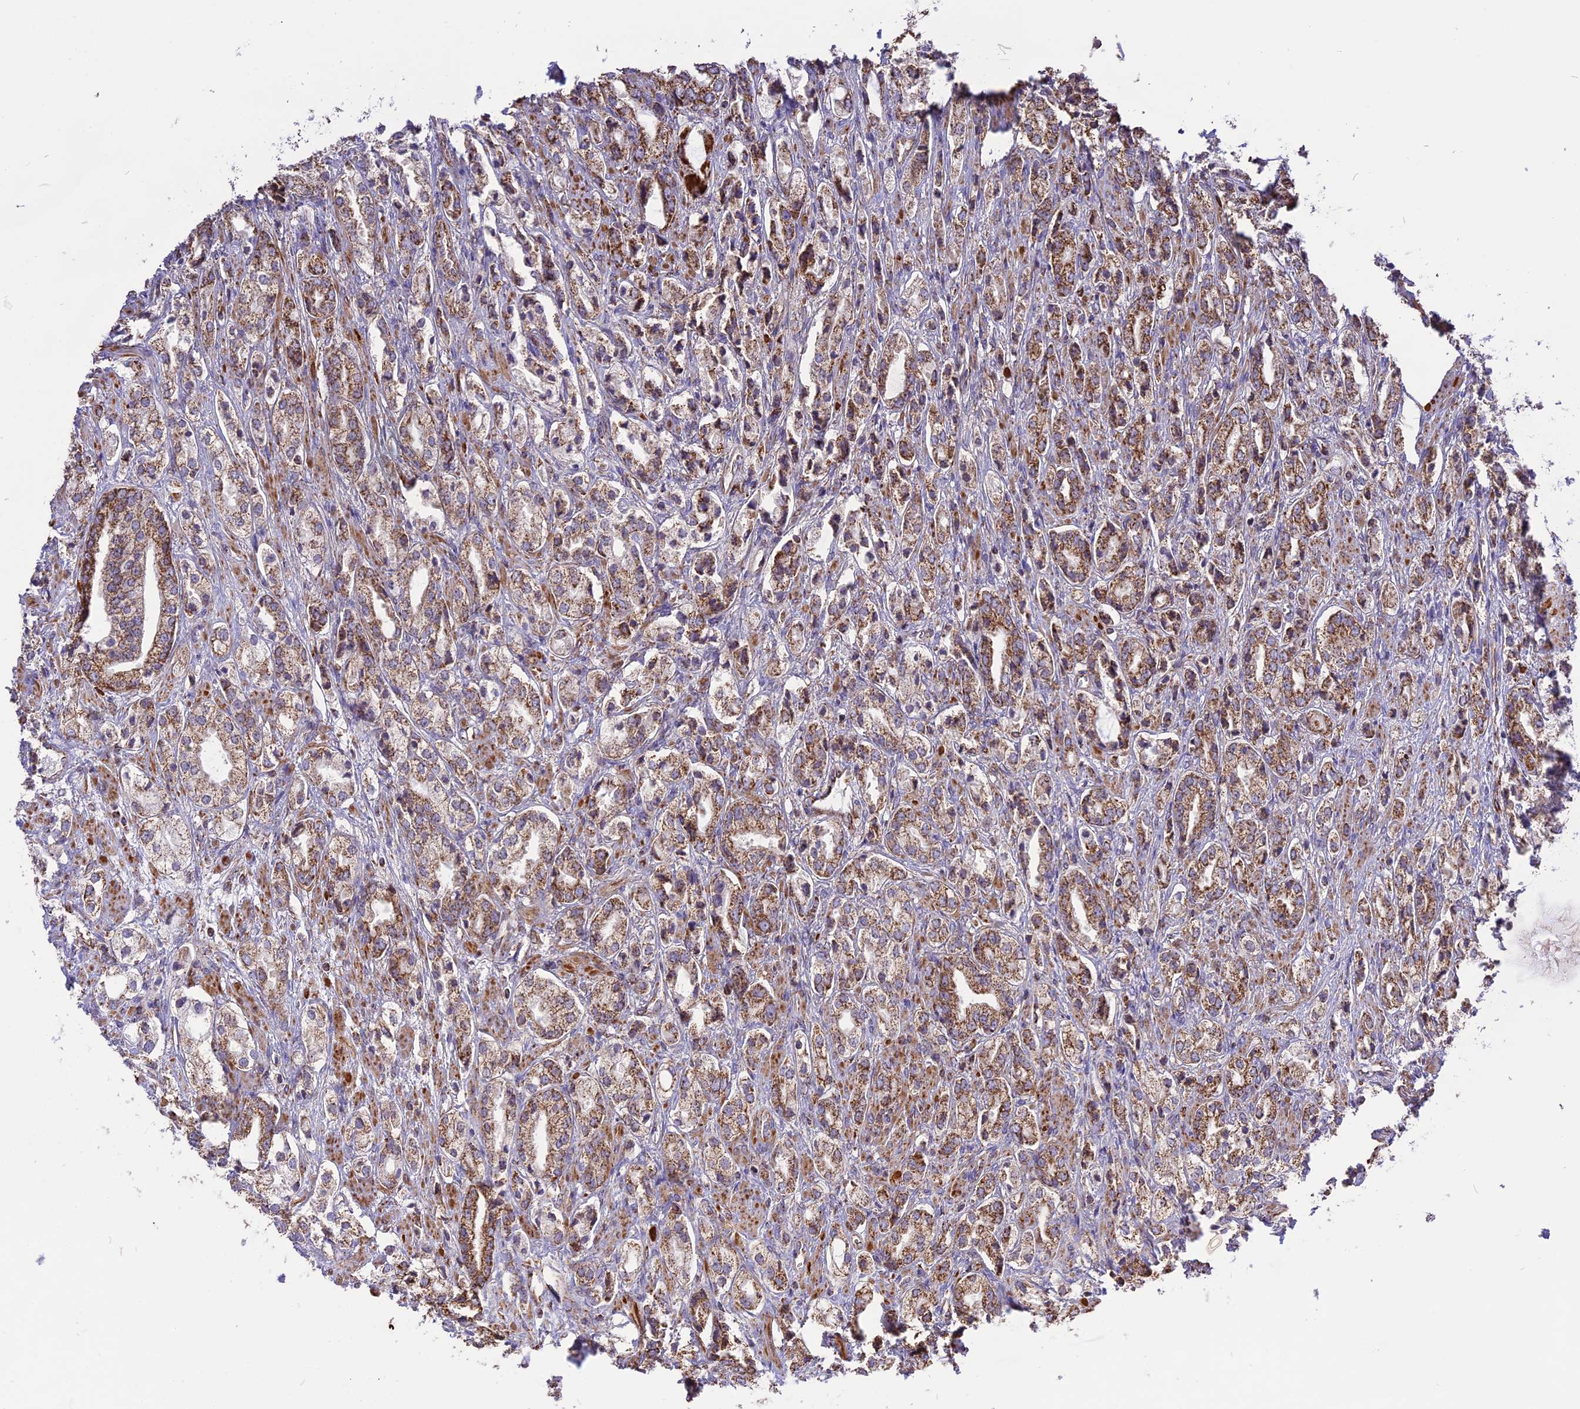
{"staining": {"intensity": "moderate", "quantity": ">75%", "location": "cytoplasmic/membranous"}, "tissue": "prostate cancer", "cell_type": "Tumor cells", "image_type": "cancer", "snomed": [{"axis": "morphology", "description": "Adenocarcinoma, High grade"}, {"axis": "topography", "description": "Prostate"}], "caption": "This is a micrograph of immunohistochemistry staining of adenocarcinoma (high-grade) (prostate), which shows moderate positivity in the cytoplasmic/membranous of tumor cells.", "gene": "TTC4", "patient": {"sex": "male", "age": 50}}